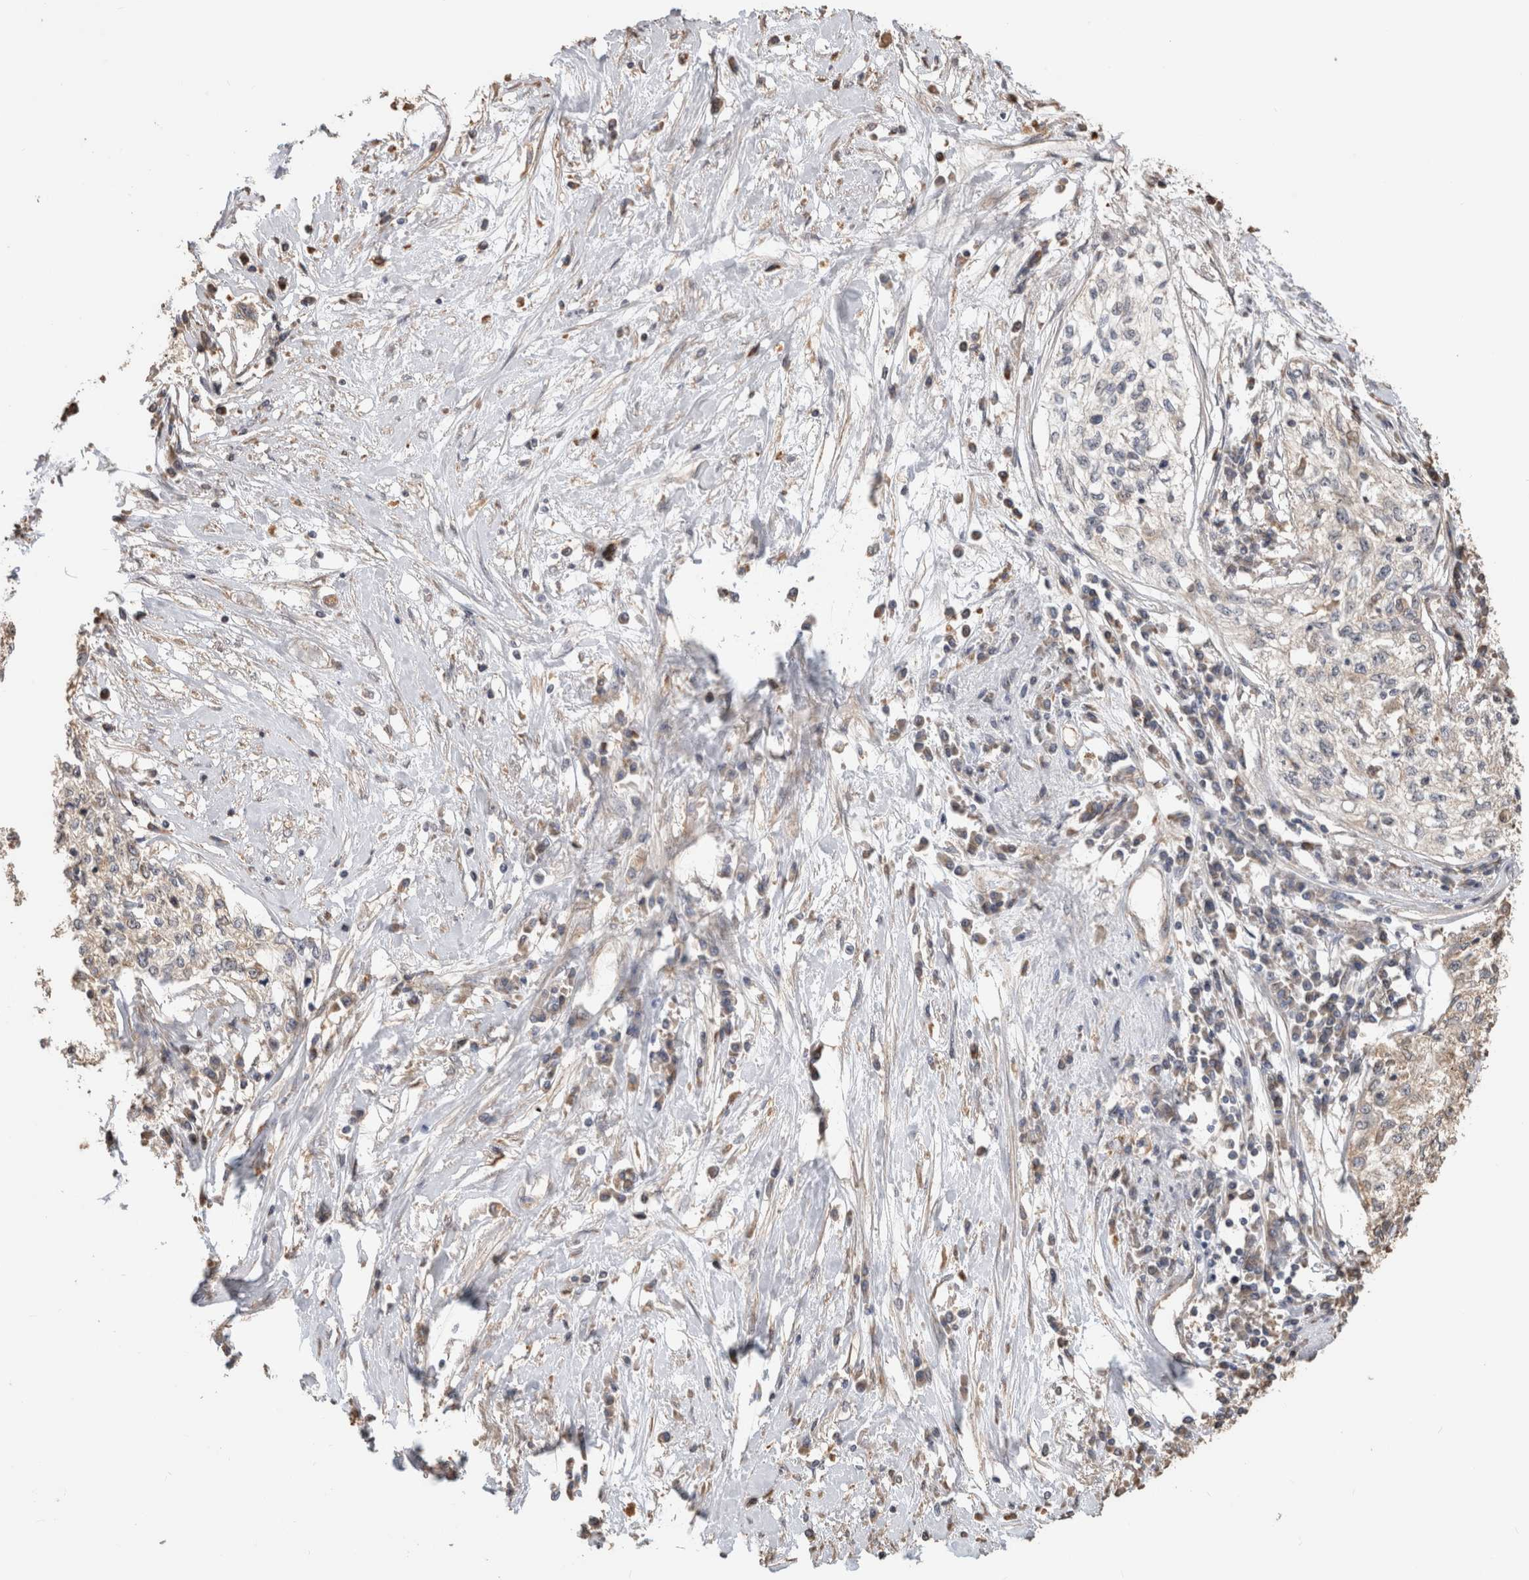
{"staining": {"intensity": "weak", "quantity": "25%-75%", "location": "cytoplasmic/membranous"}, "tissue": "cervical cancer", "cell_type": "Tumor cells", "image_type": "cancer", "snomed": [{"axis": "morphology", "description": "Squamous cell carcinoma, NOS"}, {"axis": "topography", "description": "Cervix"}], "caption": "Immunohistochemical staining of cervical cancer (squamous cell carcinoma) exhibits low levels of weak cytoplasmic/membranous protein positivity in approximately 25%-75% of tumor cells.", "gene": "CLIP1", "patient": {"sex": "female", "age": 57}}